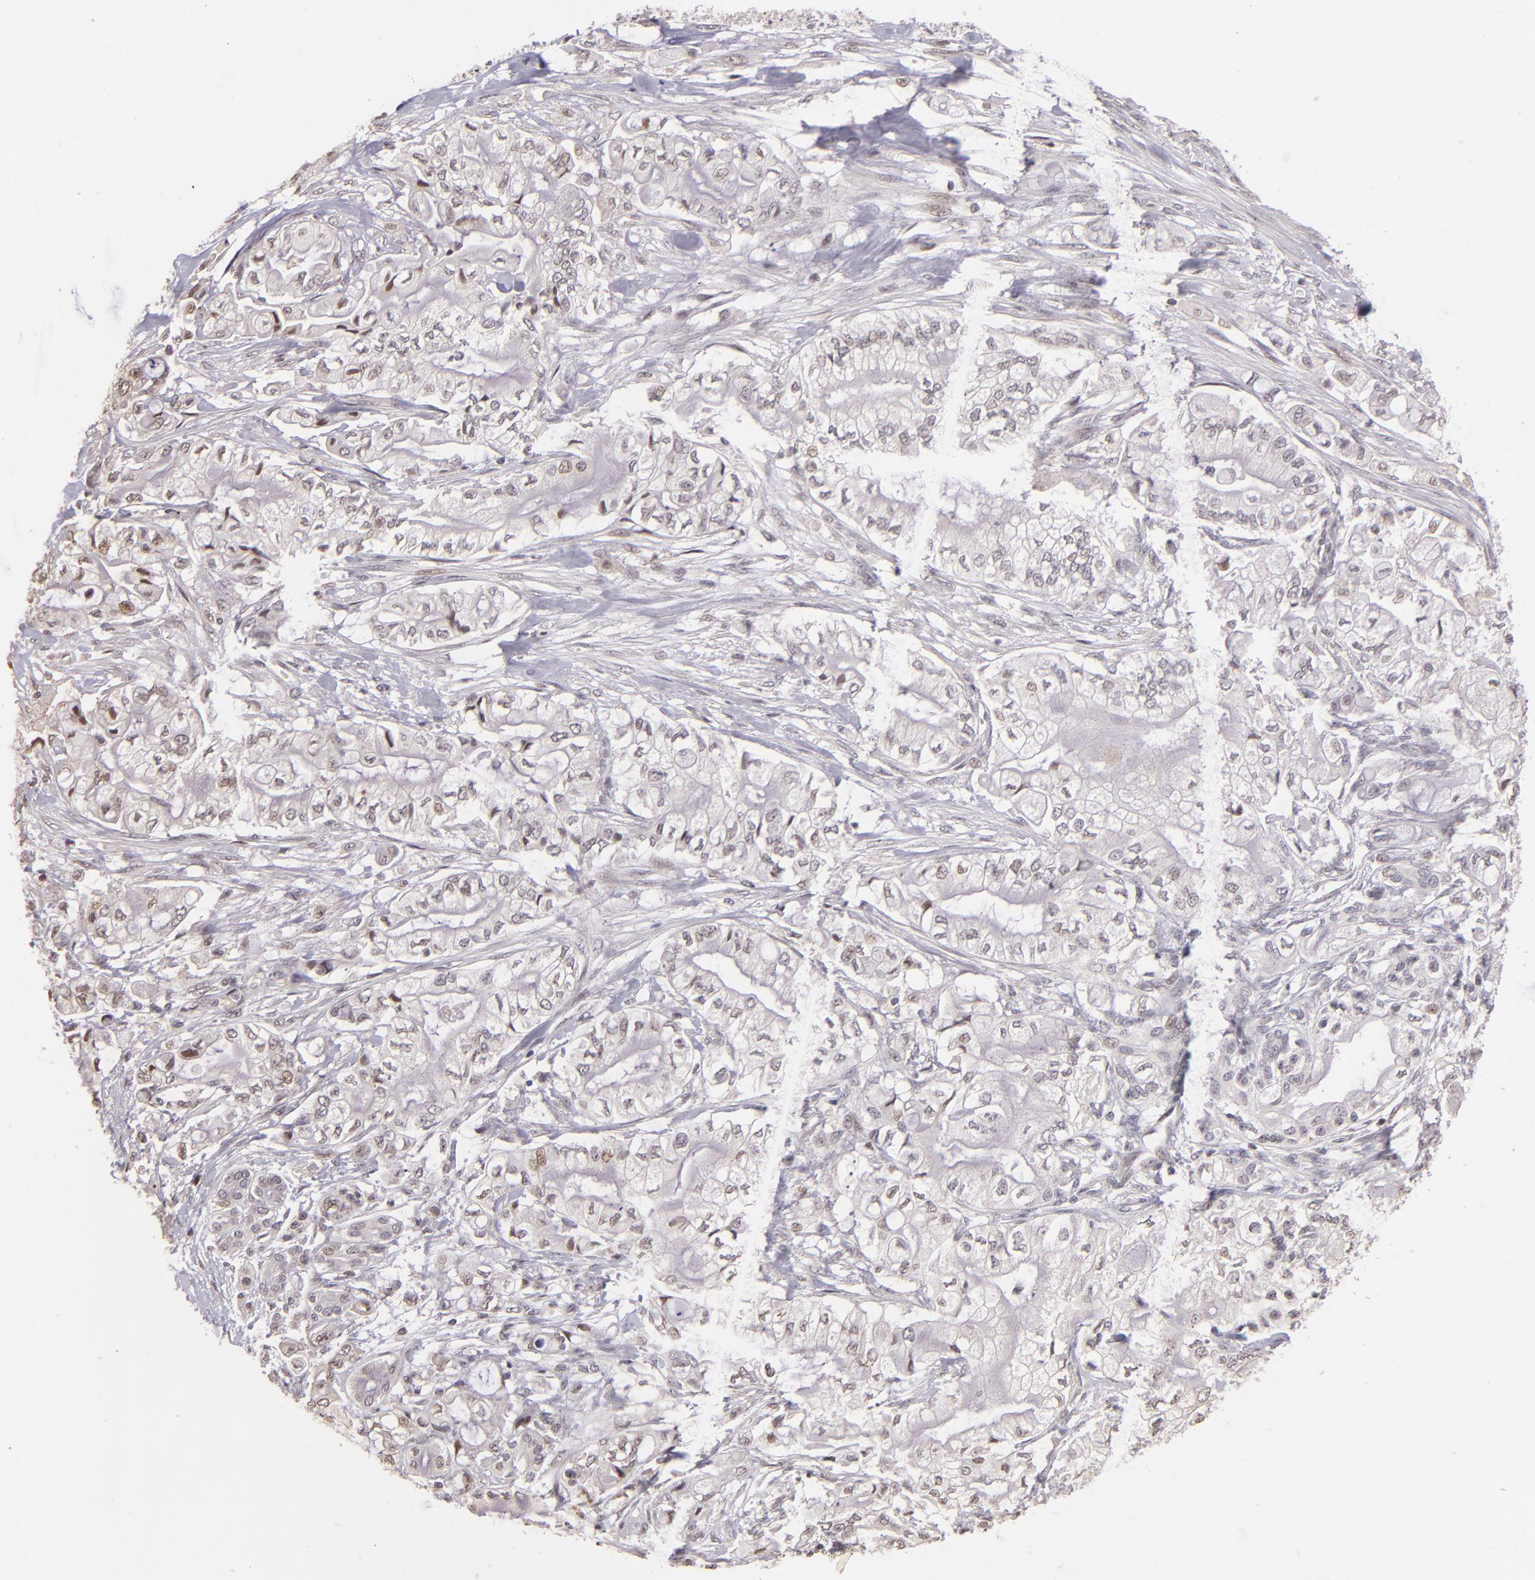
{"staining": {"intensity": "weak", "quantity": "<25%", "location": "nuclear"}, "tissue": "pancreatic cancer", "cell_type": "Tumor cells", "image_type": "cancer", "snomed": [{"axis": "morphology", "description": "Adenocarcinoma, NOS"}, {"axis": "topography", "description": "Pancreas"}], "caption": "DAB immunohistochemical staining of human pancreatic cancer exhibits no significant staining in tumor cells. The staining is performed using DAB (3,3'-diaminobenzidine) brown chromogen with nuclei counter-stained in using hematoxylin.", "gene": "RARB", "patient": {"sex": "male", "age": 79}}